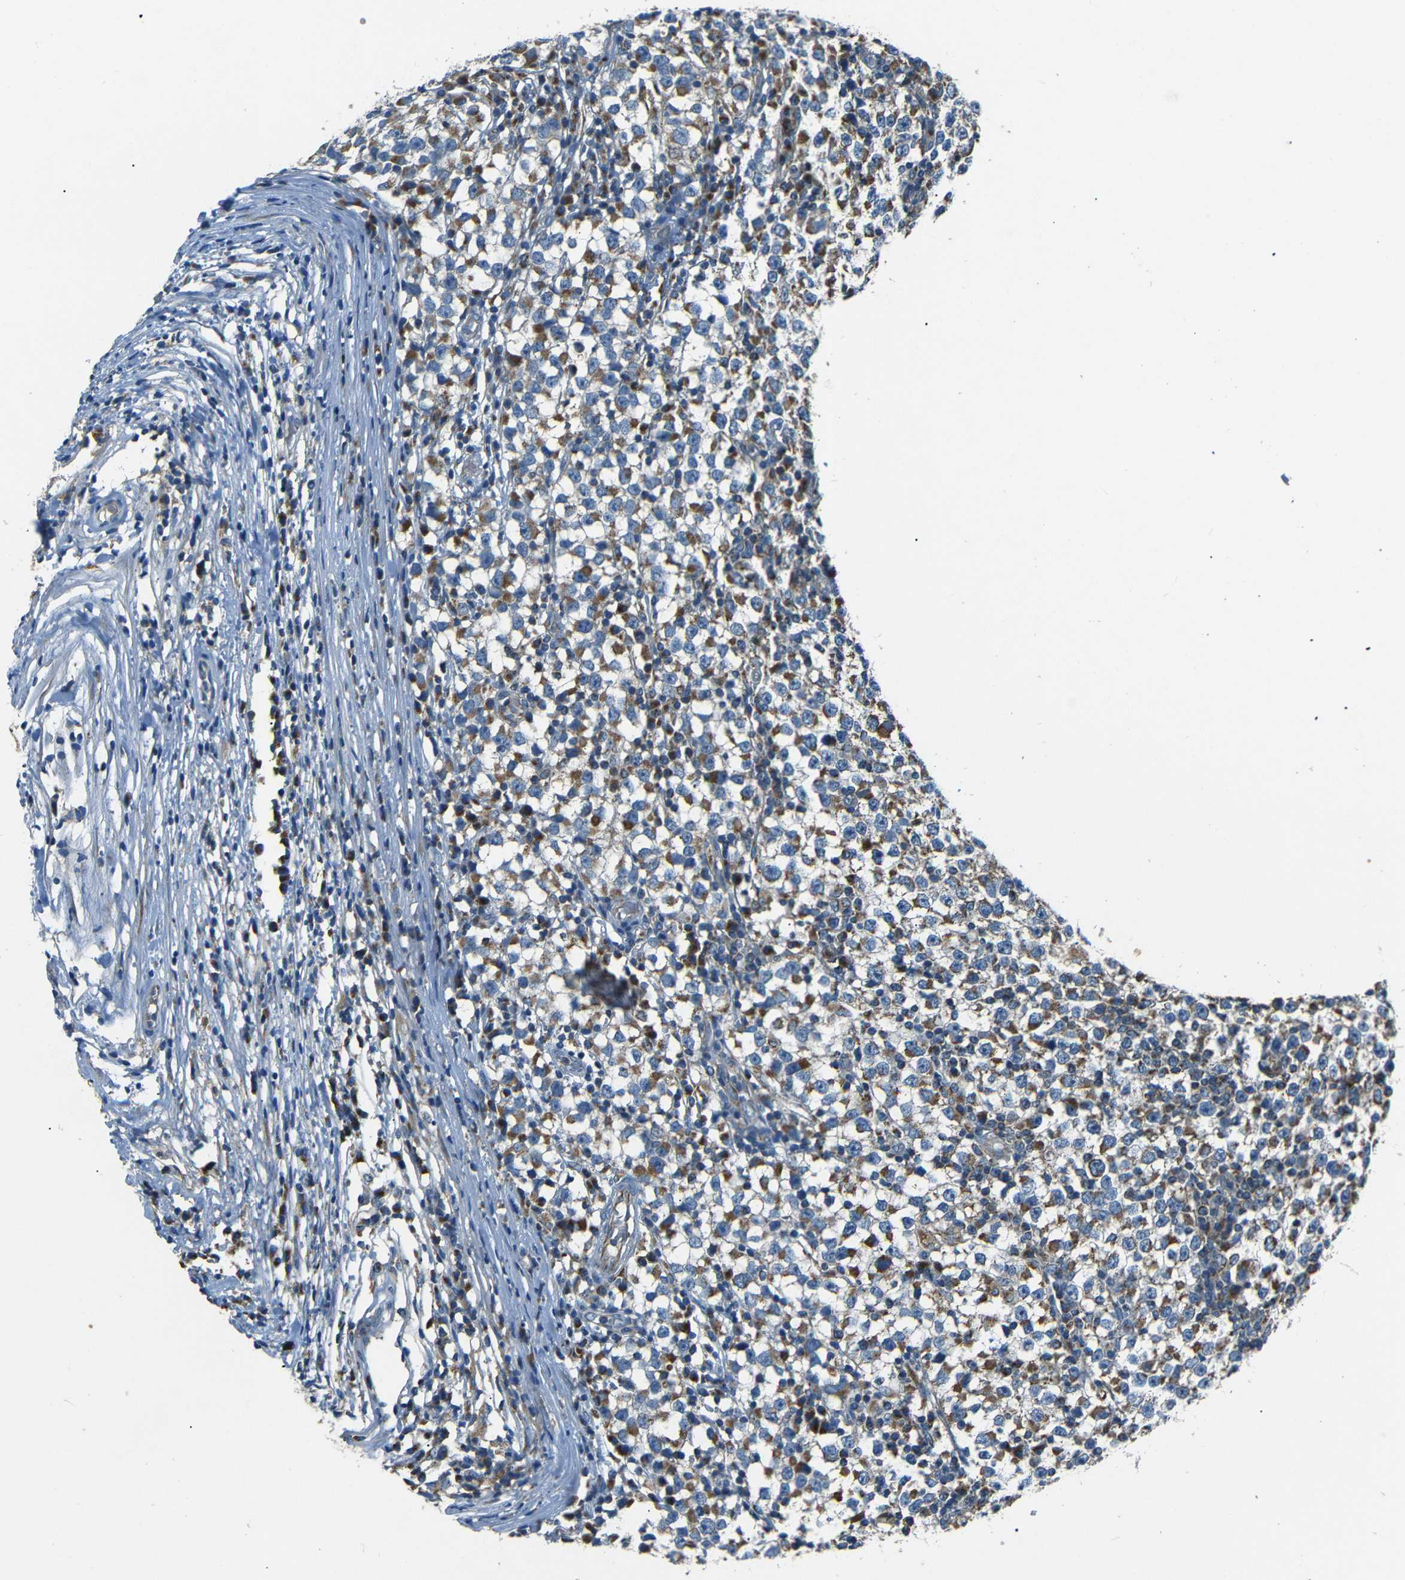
{"staining": {"intensity": "moderate", "quantity": "25%-75%", "location": "cytoplasmic/membranous"}, "tissue": "testis cancer", "cell_type": "Tumor cells", "image_type": "cancer", "snomed": [{"axis": "morphology", "description": "Seminoma, NOS"}, {"axis": "topography", "description": "Testis"}], "caption": "Immunohistochemistry (IHC) photomicrograph of neoplastic tissue: testis cancer (seminoma) stained using immunohistochemistry shows medium levels of moderate protein expression localized specifically in the cytoplasmic/membranous of tumor cells, appearing as a cytoplasmic/membranous brown color.", "gene": "NETO2", "patient": {"sex": "male", "age": 65}}